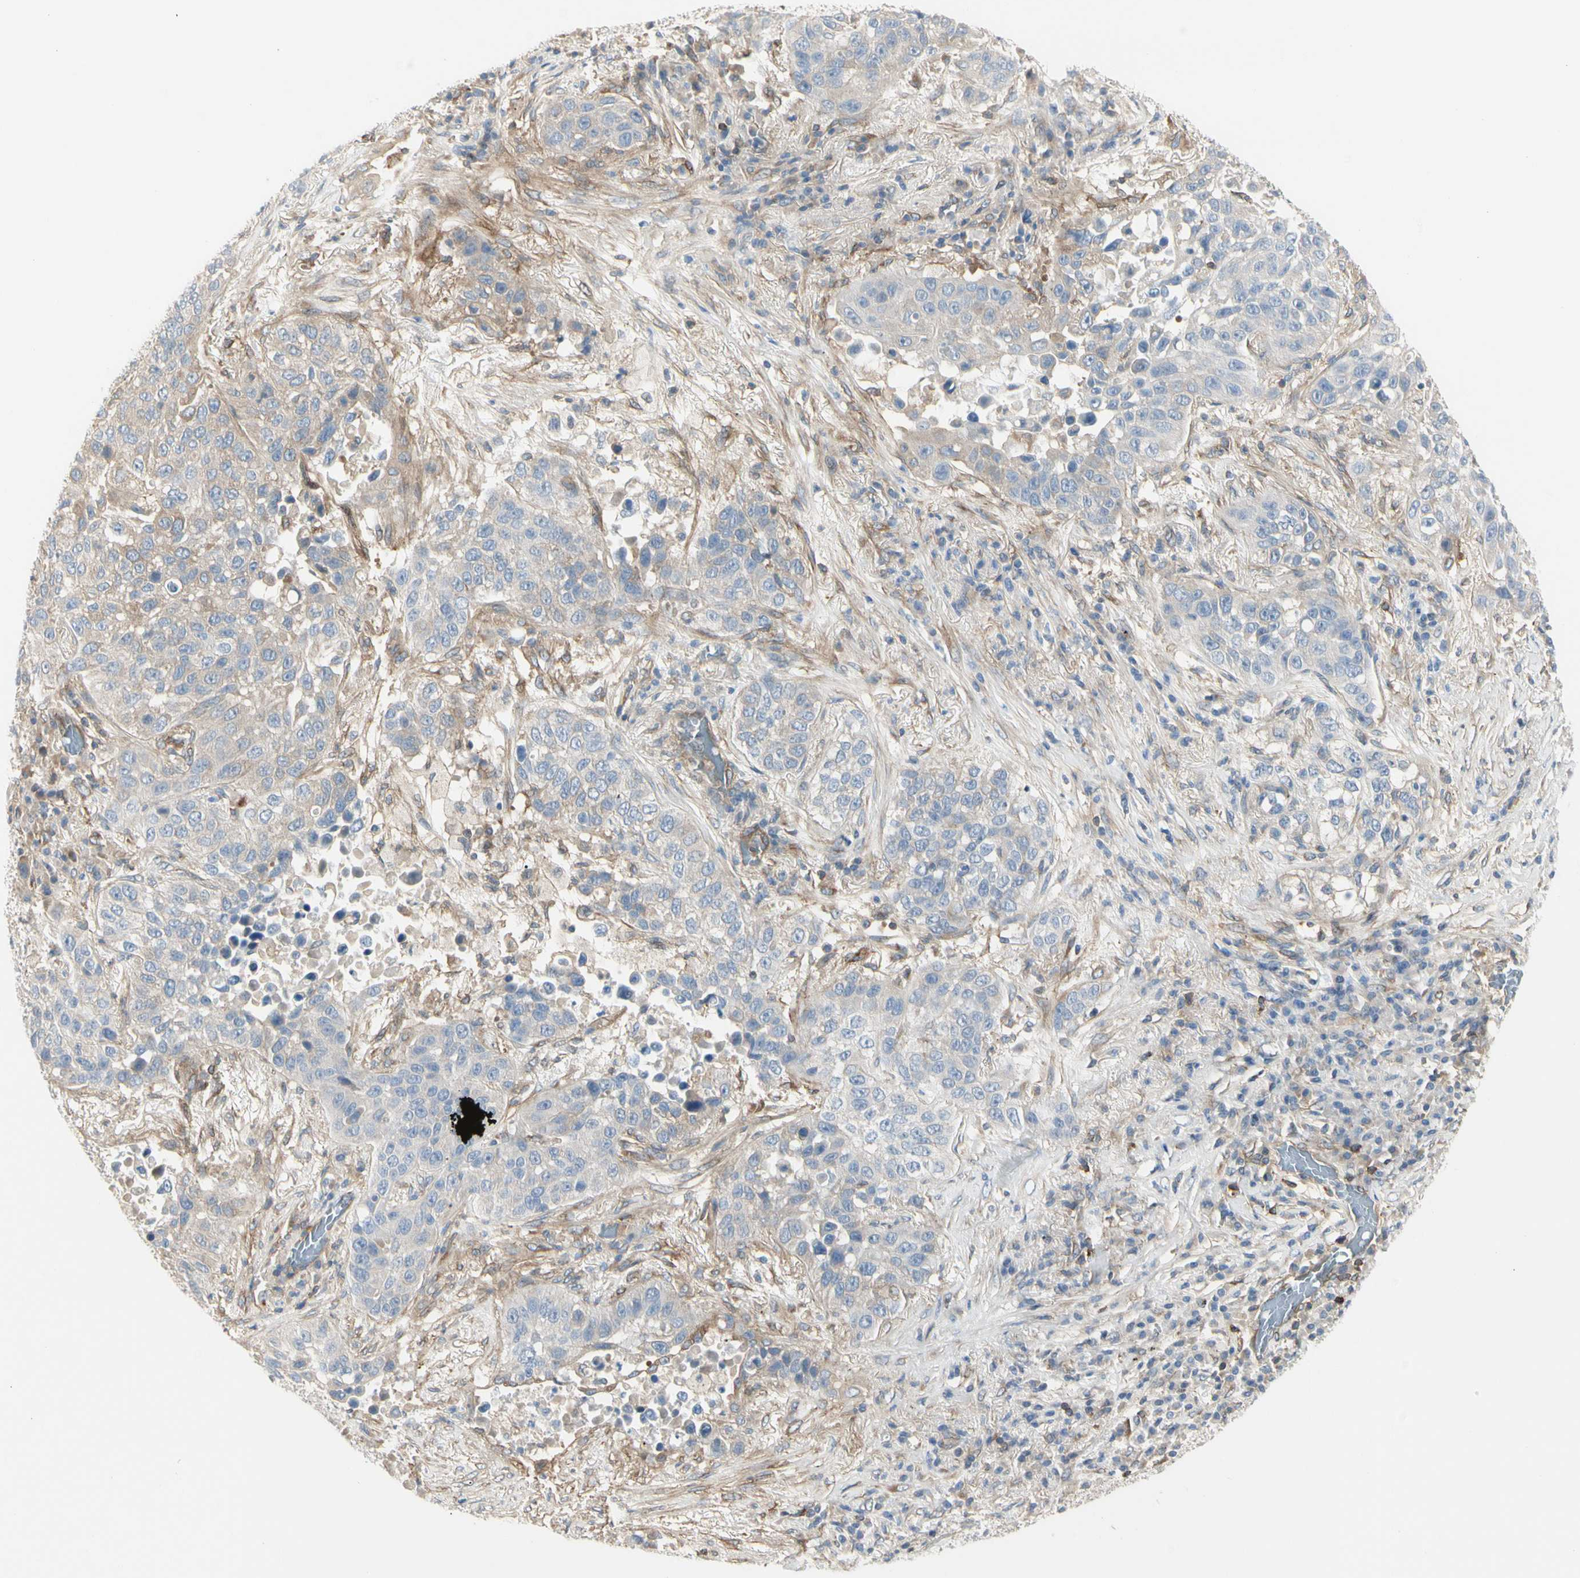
{"staining": {"intensity": "weak", "quantity": "25%-75%", "location": "cytoplasmic/membranous"}, "tissue": "lung cancer", "cell_type": "Tumor cells", "image_type": "cancer", "snomed": [{"axis": "morphology", "description": "Squamous cell carcinoma, NOS"}, {"axis": "topography", "description": "Lung"}], "caption": "The micrograph demonstrates a brown stain indicating the presence of a protein in the cytoplasmic/membranous of tumor cells in lung cancer (squamous cell carcinoma).", "gene": "NFKB2", "patient": {"sex": "male", "age": 57}}